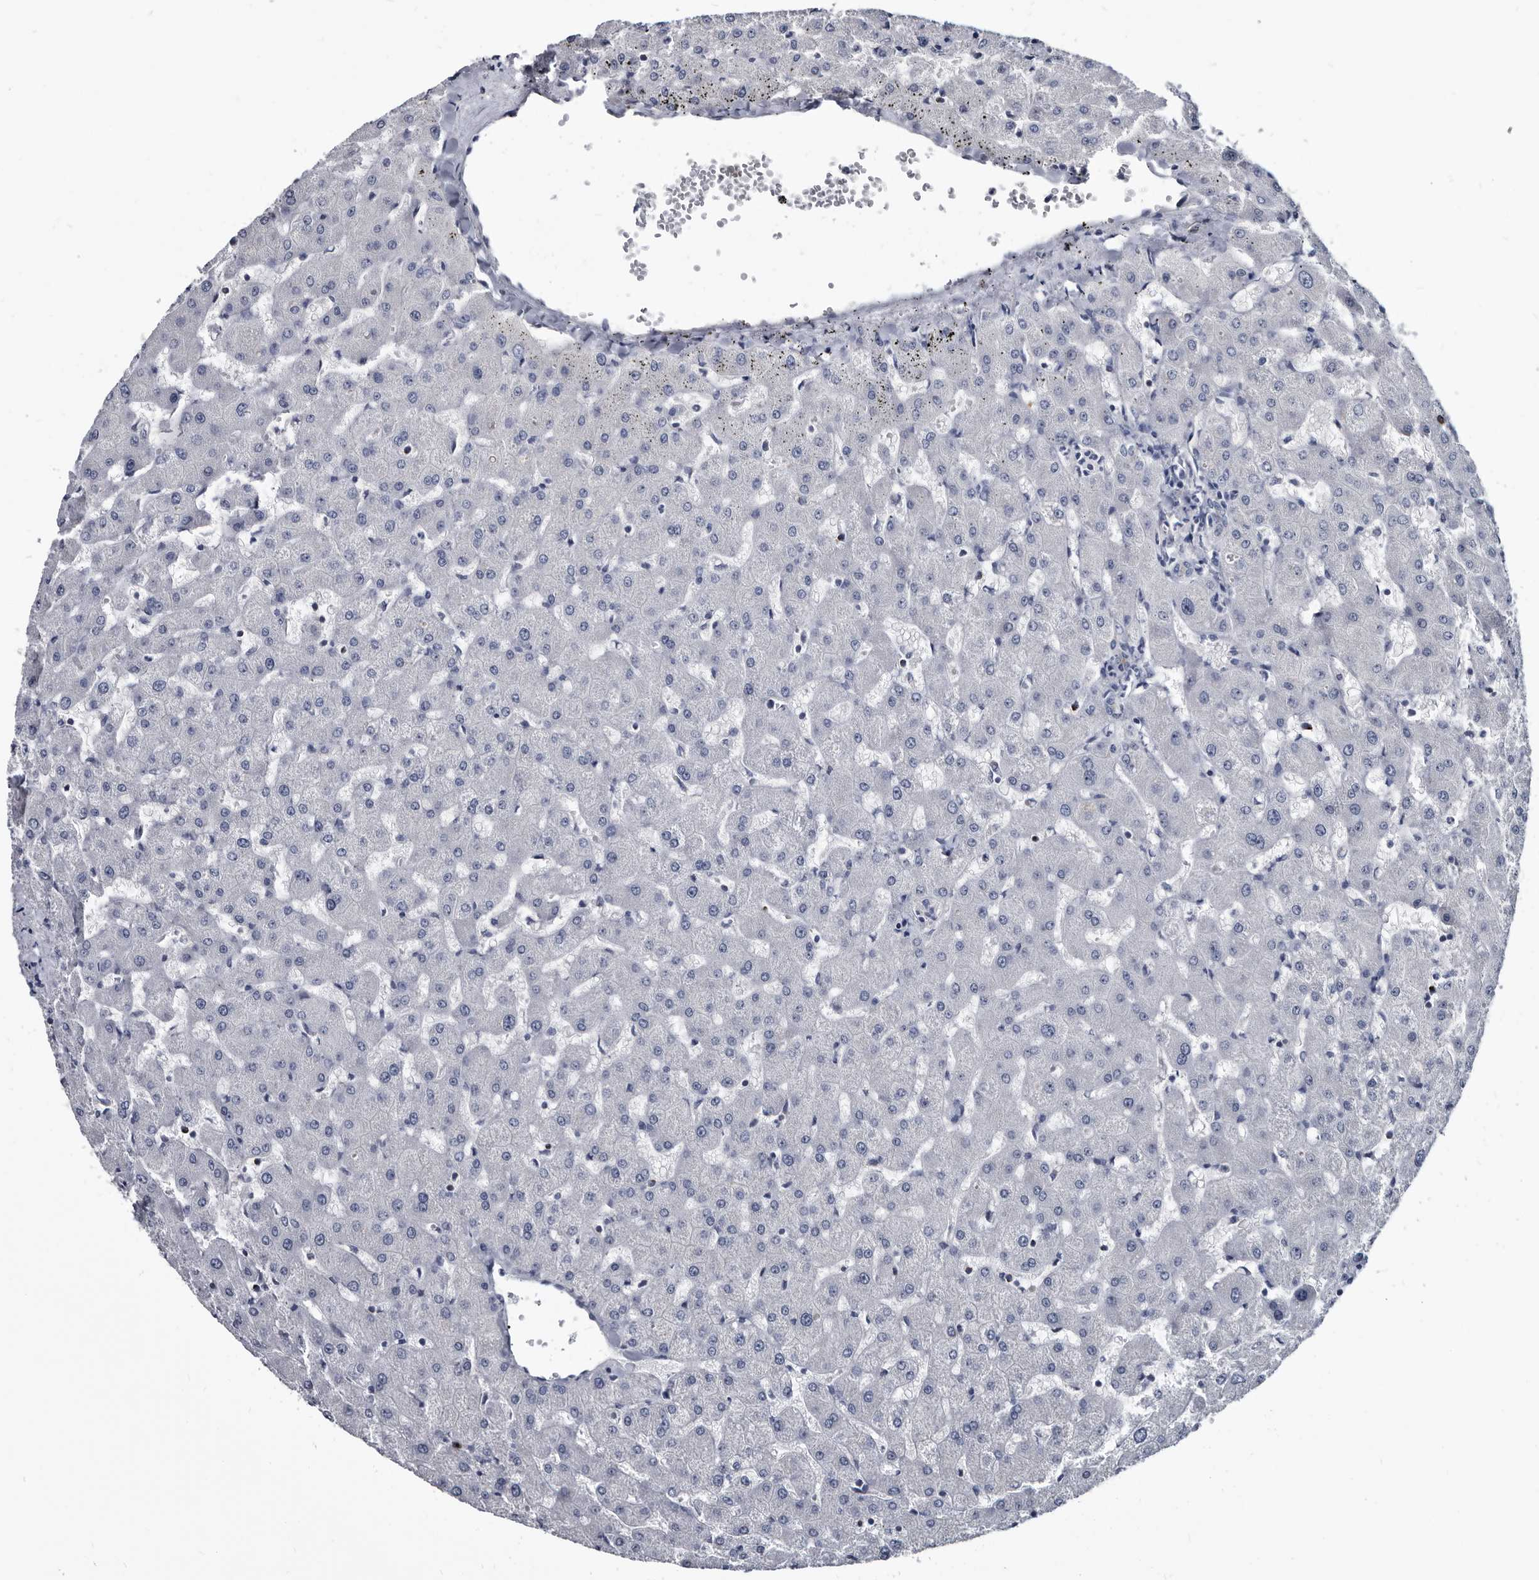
{"staining": {"intensity": "negative", "quantity": "none", "location": "none"}, "tissue": "liver", "cell_type": "Cholangiocytes", "image_type": "normal", "snomed": [{"axis": "morphology", "description": "Normal tissue, NOS"}, {"axis": "topography", "description": "Liver"}], "caption": "The IHC photomicrograph has no significant staining in cholangiocytes of liver. (Brightfield microscopy of DAB (3,3'-diaminobenzidine) immunohistochemistry (IHC) at high magnification).", "gene": "PRSS8", "patient": {"sex": "female", "age": 63}}